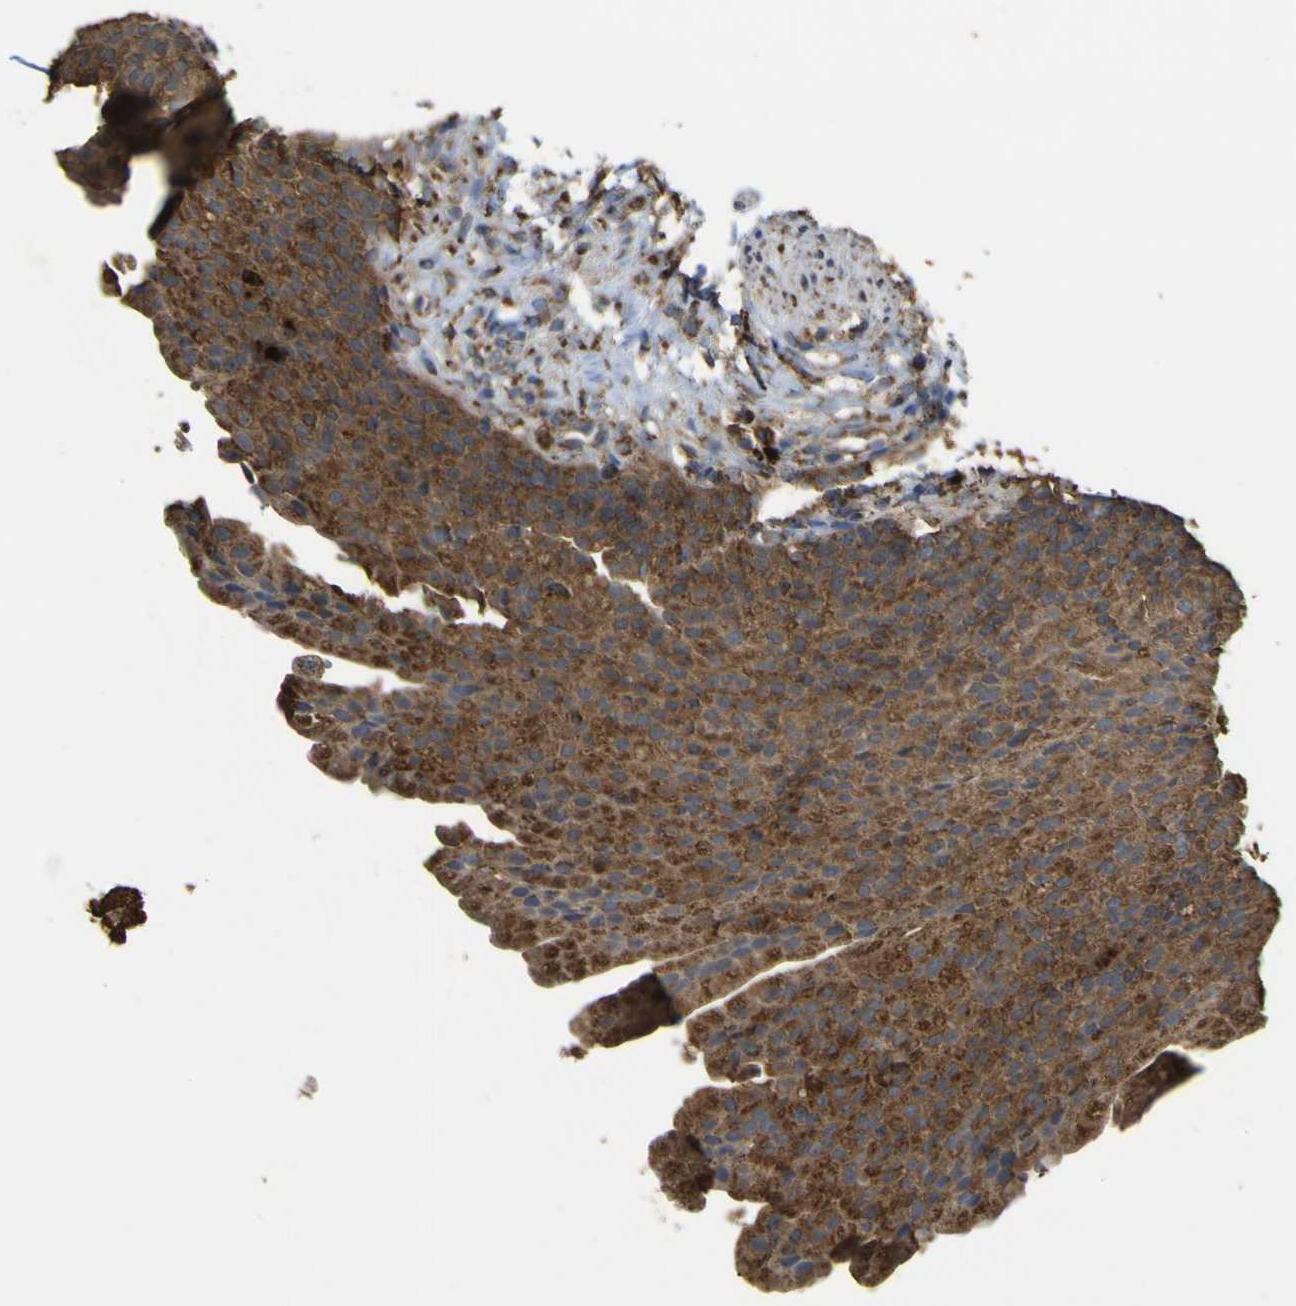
{"staining": {"intensity": "strong", "quantity": ">75%", "location": "cytoplasmic/membranous"}, "tissue": "urinary bladder", "cell_type": "Urothelial cells", "image_type": "normal", "snomed": [{"axis": "morphology", "description": "Normal tissue, NOS"}, {"axis": "topography", "description": "Urinary bladder"}], "caption": "Brown immunohistochemical staining in normal urinary bladder shows strong cytoplasmic/membranous expression in about >75% of urothelial cells. (Stains: DAB in brown, nuclei in blue, Microscopy: brightfield microscopy at high magnification).", "gene": "ACSL3", "patient": {"sex": "female", "age": 79}}